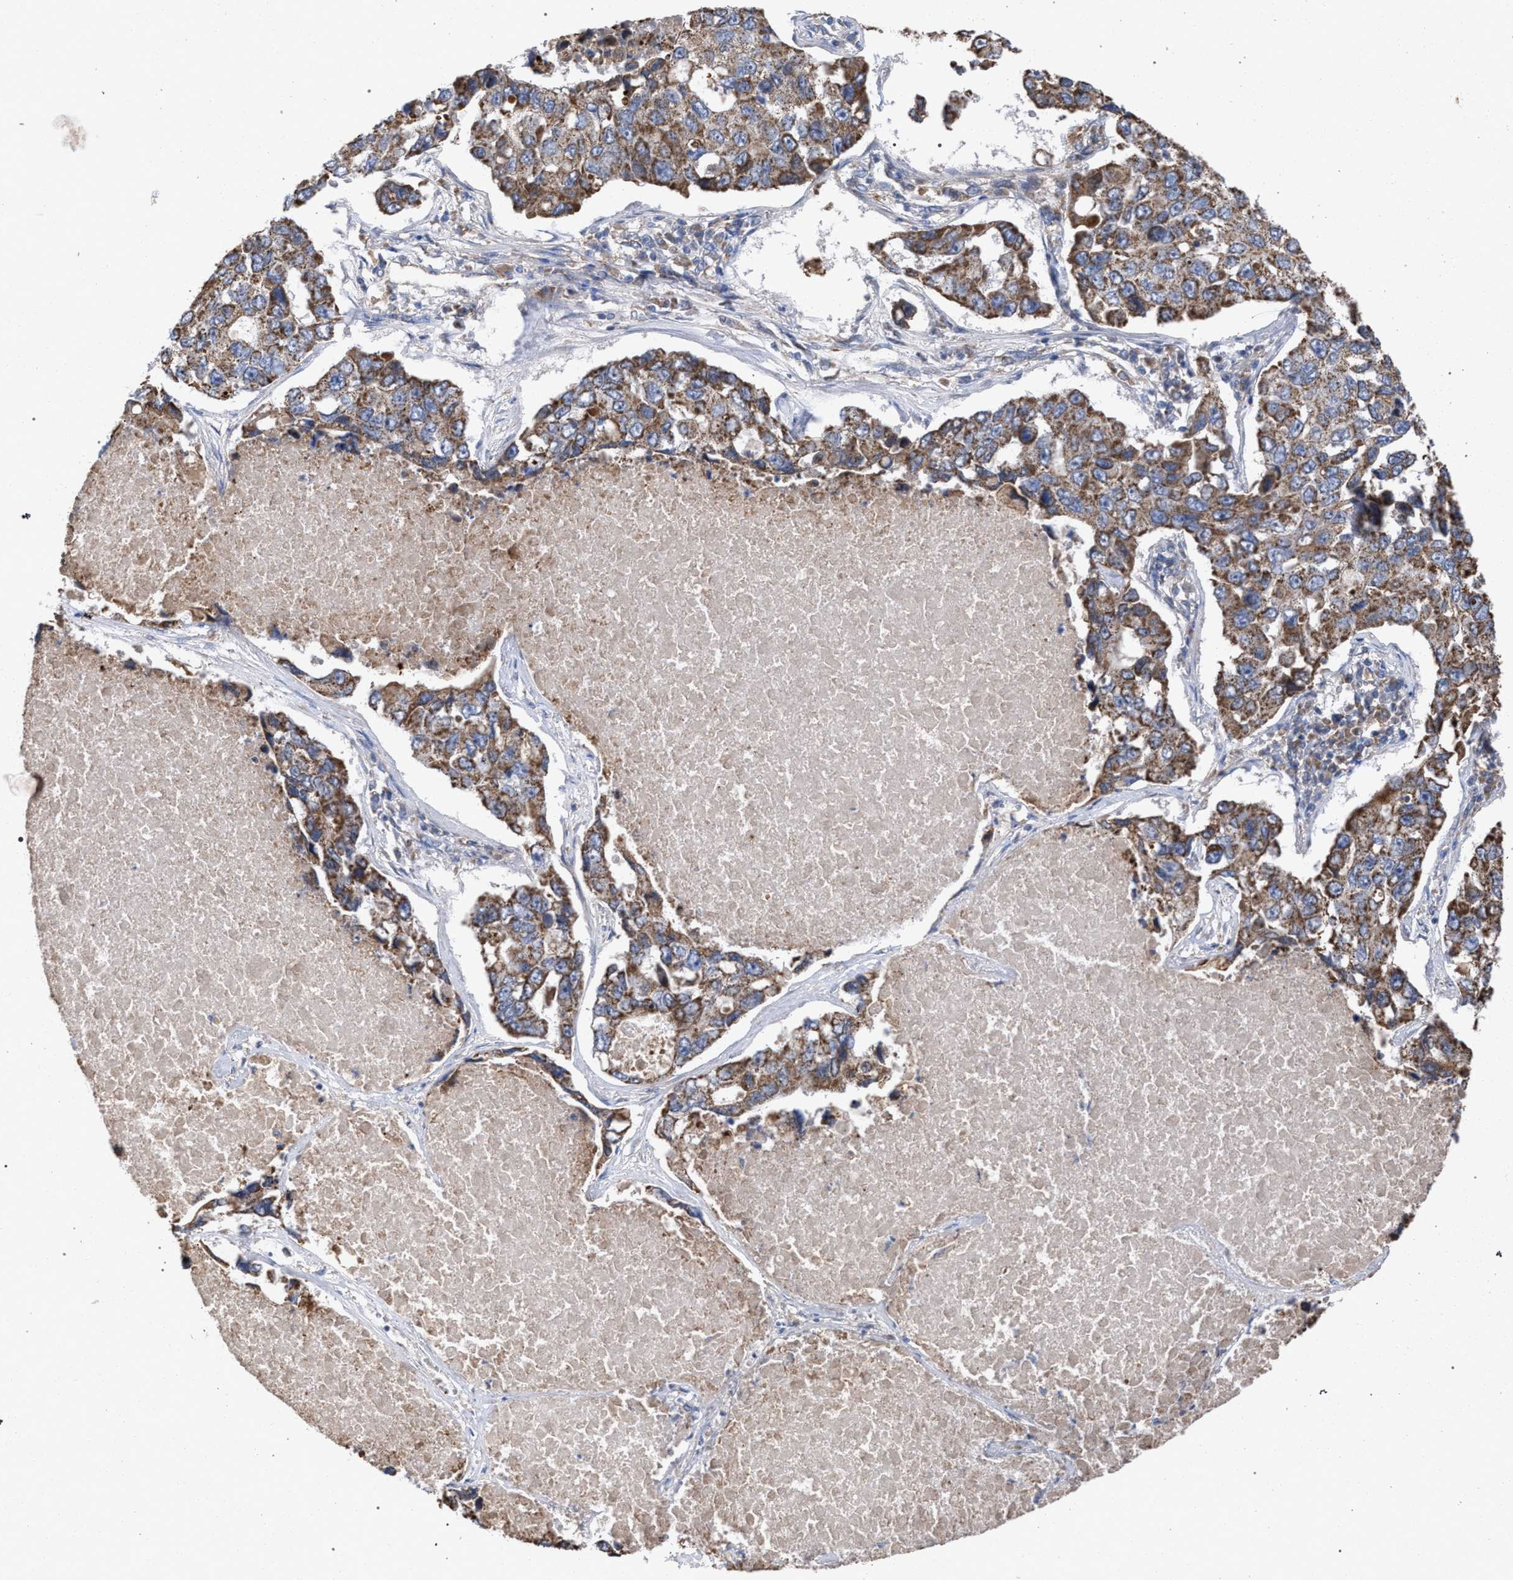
{"staining": {"intensity": "moderate", "quantity": ">75%", "location": "cytoplasmic/membranous"}, "tissue": "lung cancer", "cell_type": "Tumor cells", "image_type": "cancer", "snomed": [{"axis": "morphology", "description": "Adenocarcinoma, NOS"}, {"axis": "topography", "description": "Lung"}], "caption": "The immunohistochemical stain highlights moderate cytoplasmic/membranous staining in tumor cells of adenocarcinoma (lung) tissue.", "gene": "BCL2L12", "patient": {"sex": "male", "age": 64}}